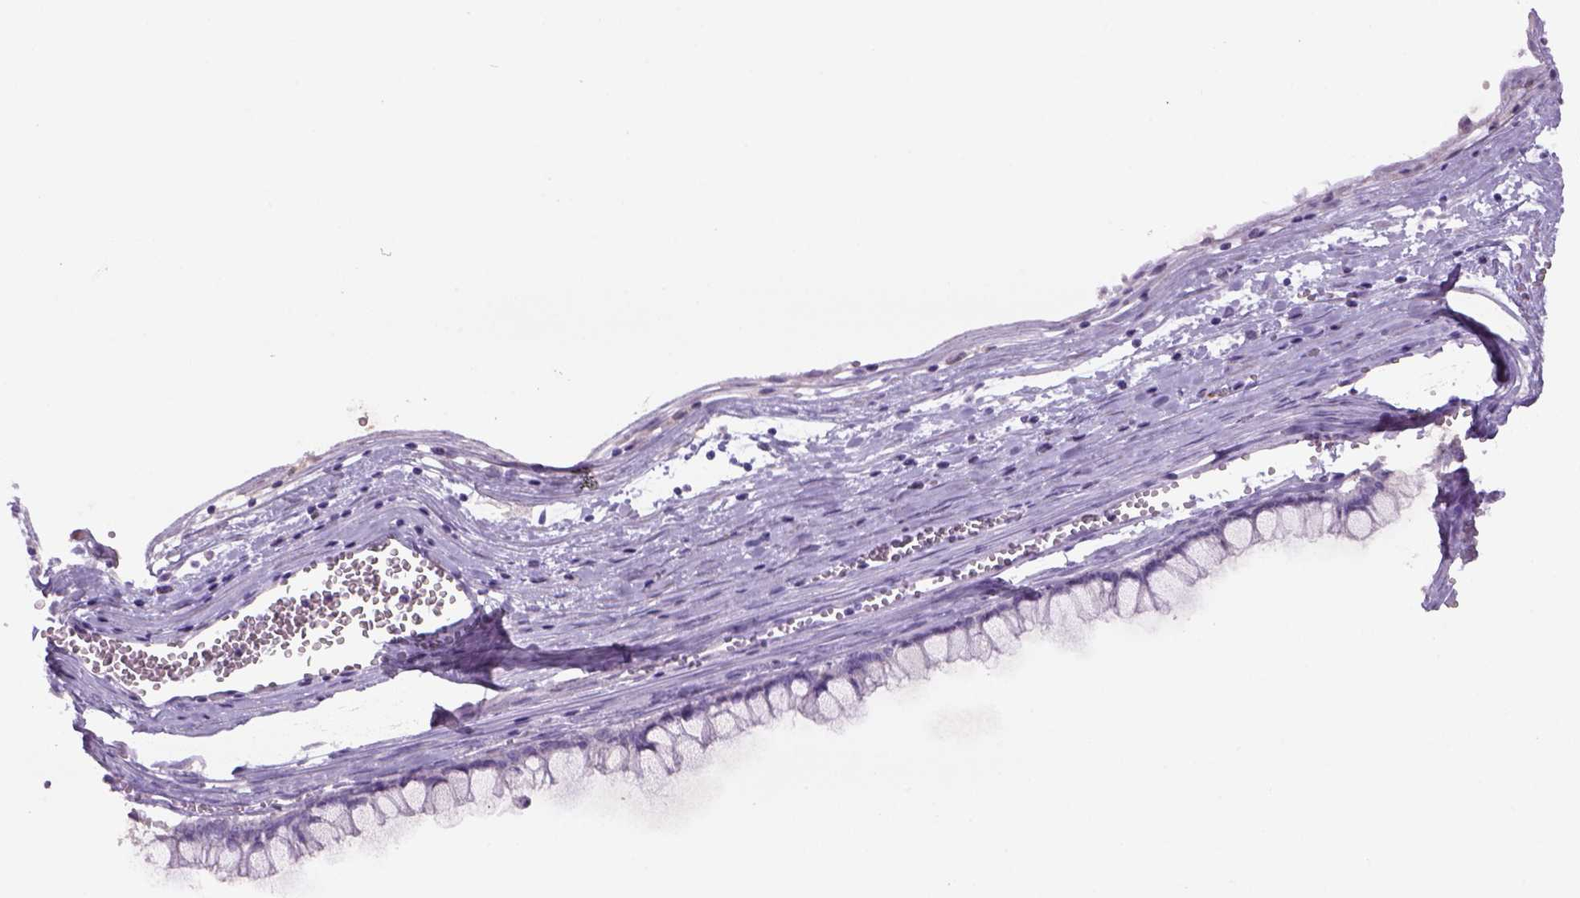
{"staining": {"intensity": "negative", "quantity": "none", "location": "none"}, "tissue": "ovarian cancer", "cell_type": "Tumor cells", "image_type": "cancer", "snomed": [{"axis": "morphology", "description": "Cystadenocarcinoma, mucinous, NOS"}, {"axis": "topography", "description": "Ovary"}], "caption": "Protein analysis of mucinous cystadenocarcinoma (ovarian) displays no significant staining in tumor cells.", "gene": "NAALAD2", "patient": {"sex": "female", "age": 67}}